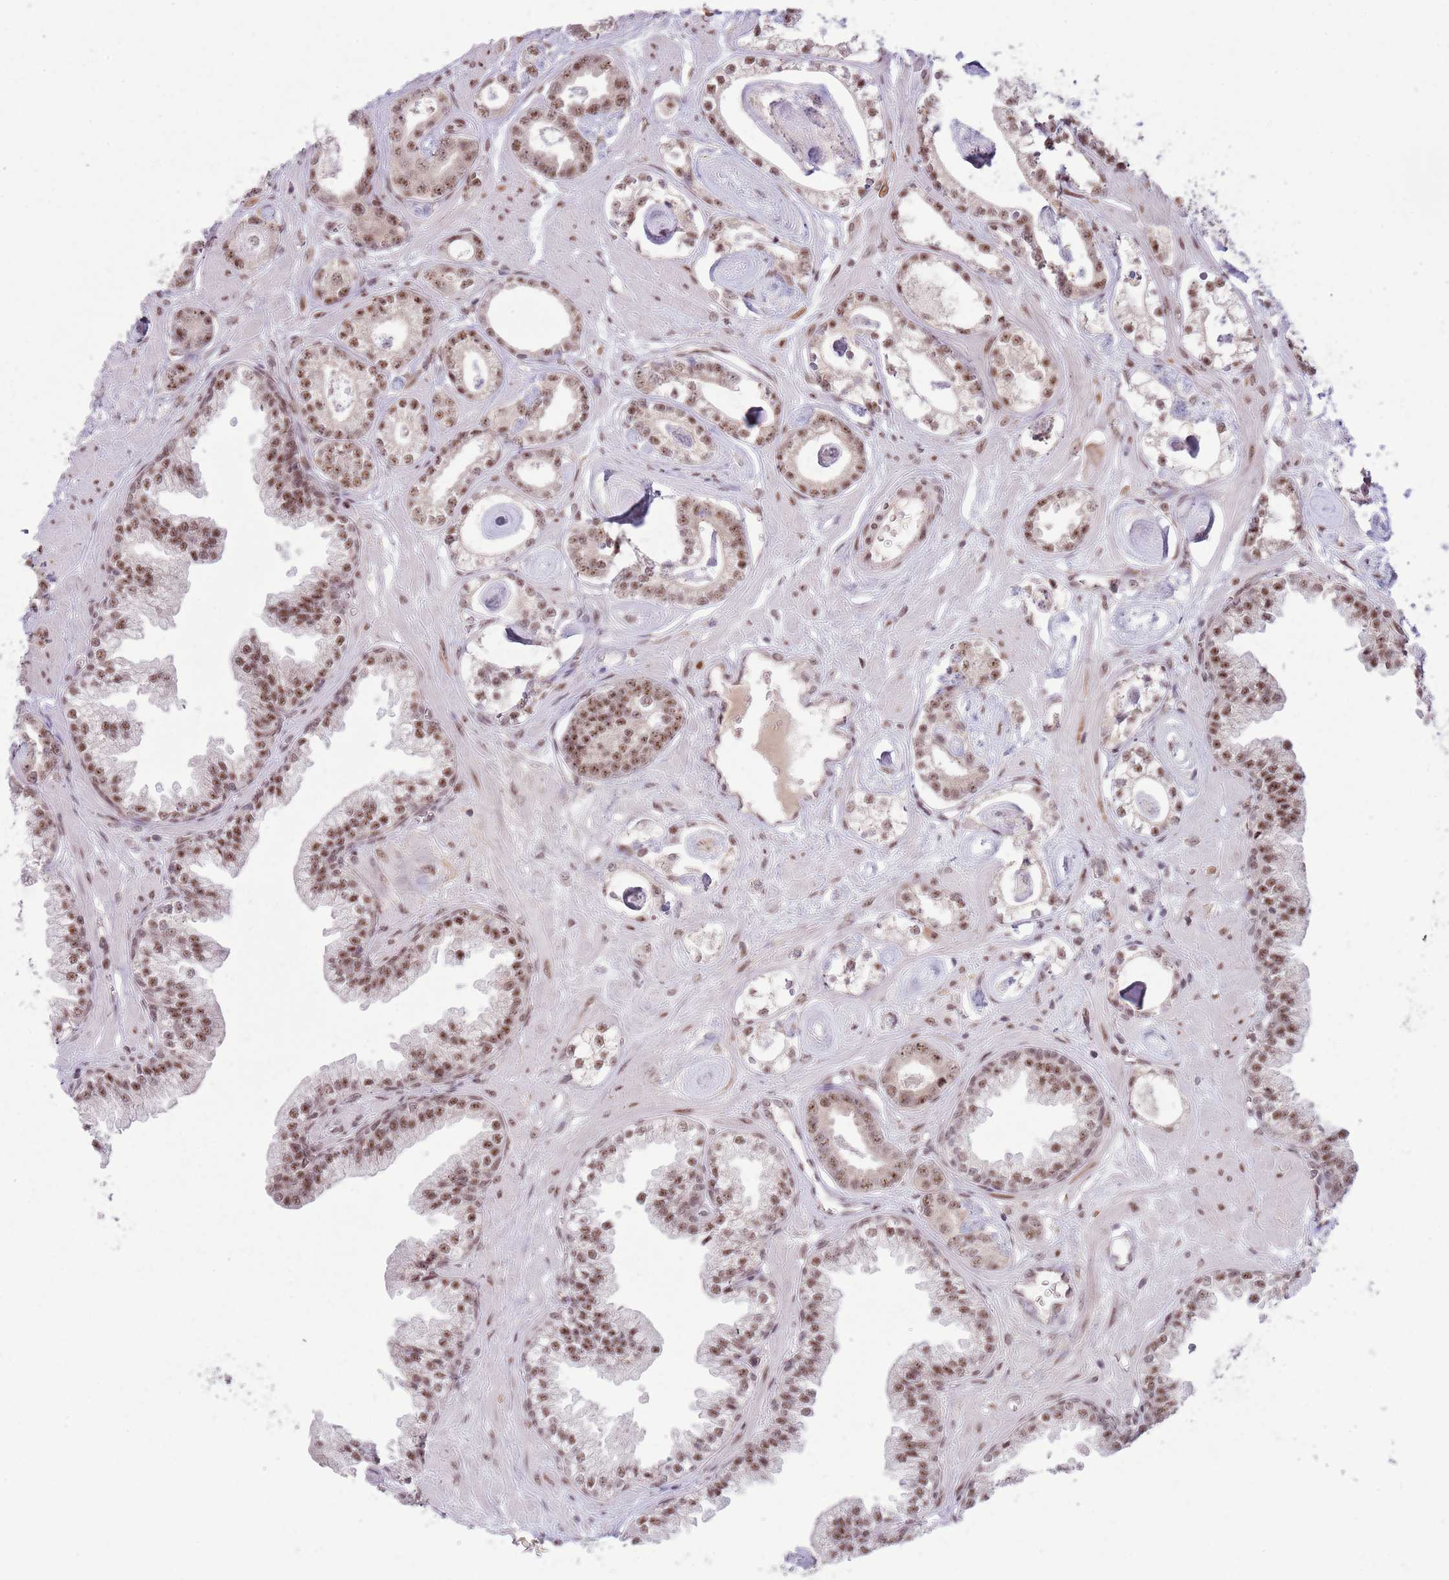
{"staining": {"intensity": "moderate", "quantity": ">75%", "location": "nuclear"}, "tissue": "prostate cancer", "cell_type": "Tumor cells", "image_type": "cancer", "snomed": [{"axis": "morphology", "description": "Adenocarcinoma, Low grade"}, {"axis": "topography", "description": "Prostate"}], "caption": "This histopathology image exhibits immunohistochemistry staining of prostate adenocarcinoma (low-grade), with medium moderate nuclear positivity in approximately >75% of tumor cells.", "gene": "SIPA1L3", "patient": {"sex": "male", "age": 60}}